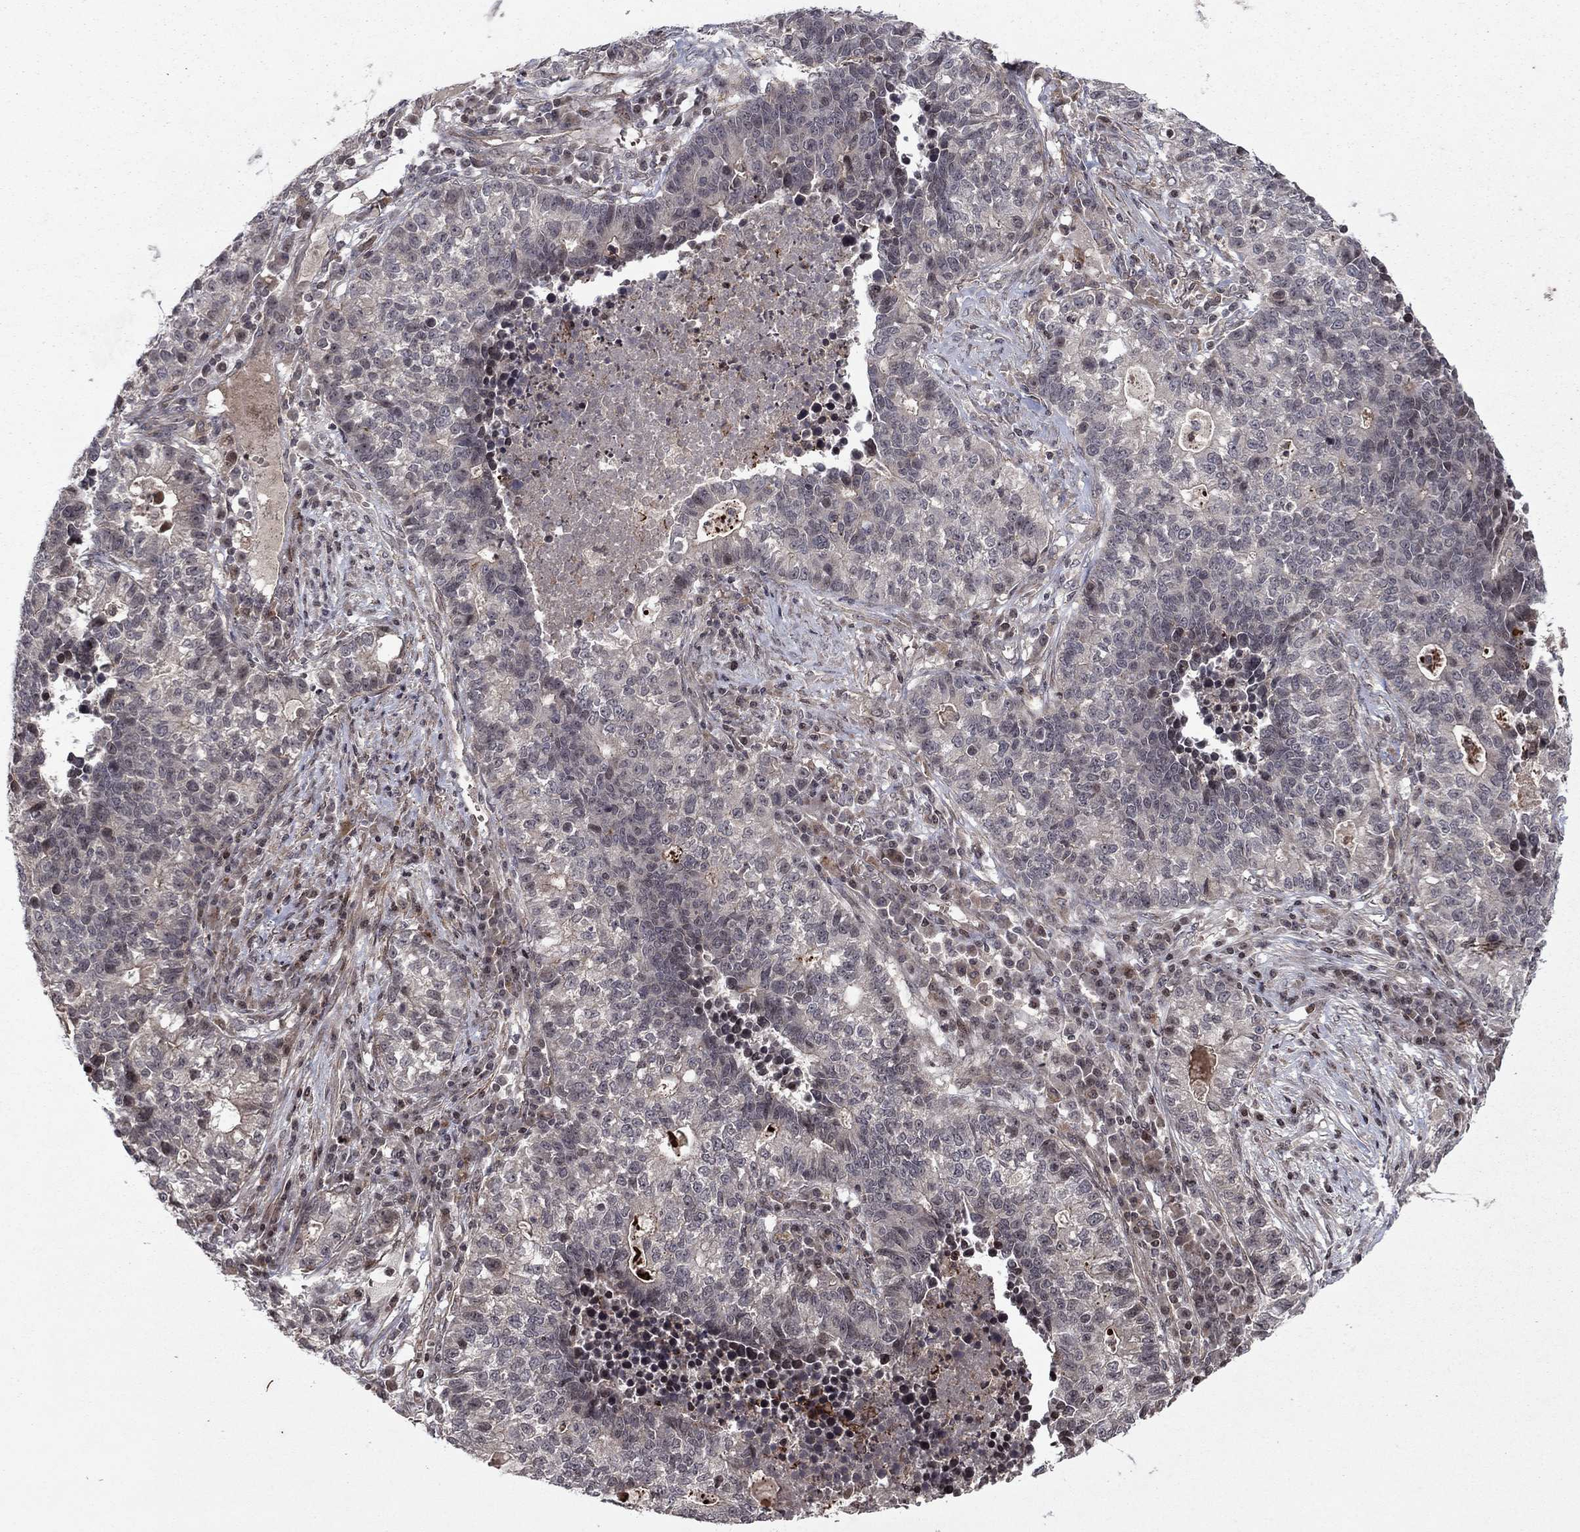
{"staining": {"intensity": "negative", "quantity": "none", "location": "none"}, "tissue": "lung cancer", "cell_type": "Tumor cells", "image_type": "cancer", "snomed": [{"axis": "morphology", "description": "Adenocarcinoma, NOS"}, {"axis": "topography", "description": "Lung"}], "caption": "Tumor cells are negative for brown protein staining in lung cancer (adenocarcinoma).", "gene": "SORBS1", "patient": {"sex": "male", "age": 57}}